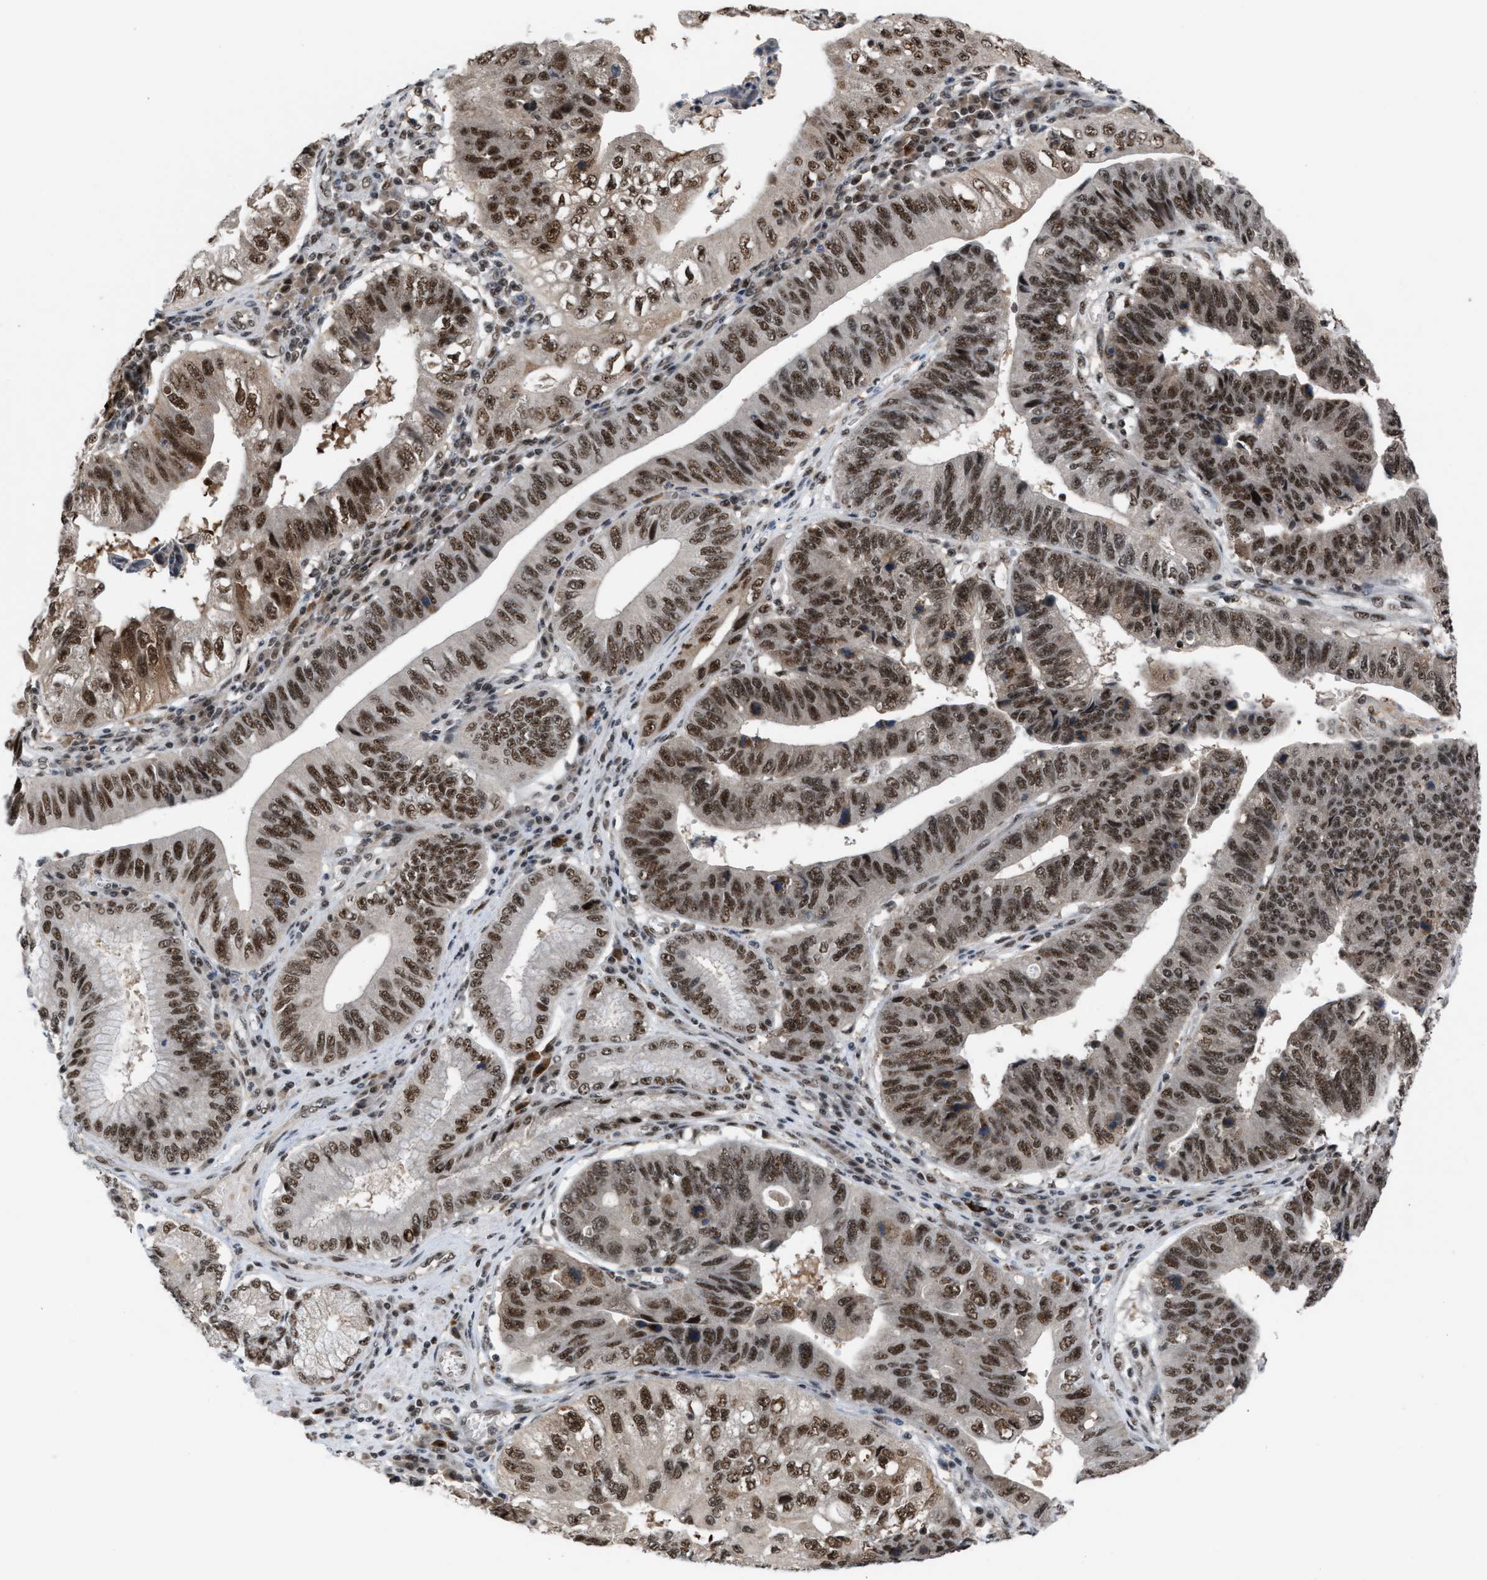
{"staining": {"intensity": "strong", "quantity": ">75%", "location": "nuclear"}, "tissue": "stomach cancer", "cell_type": "Tumor cells", "image_type": "cancer", "snomed": [{"axis": "morphology", "description": "Adenocarcinoma, NOS"}, {"axis": "topography", "description": "Stomach"}], "caption": "Stomach adenocarcinoma was stained to show a protein in brown. There is high levels of strong nuclear positivity in approximately >75% of tumor cells. Nuclei are stained in blue.", "gene": "PRPF4", "patient": {"sex": "male", "age": 59}}